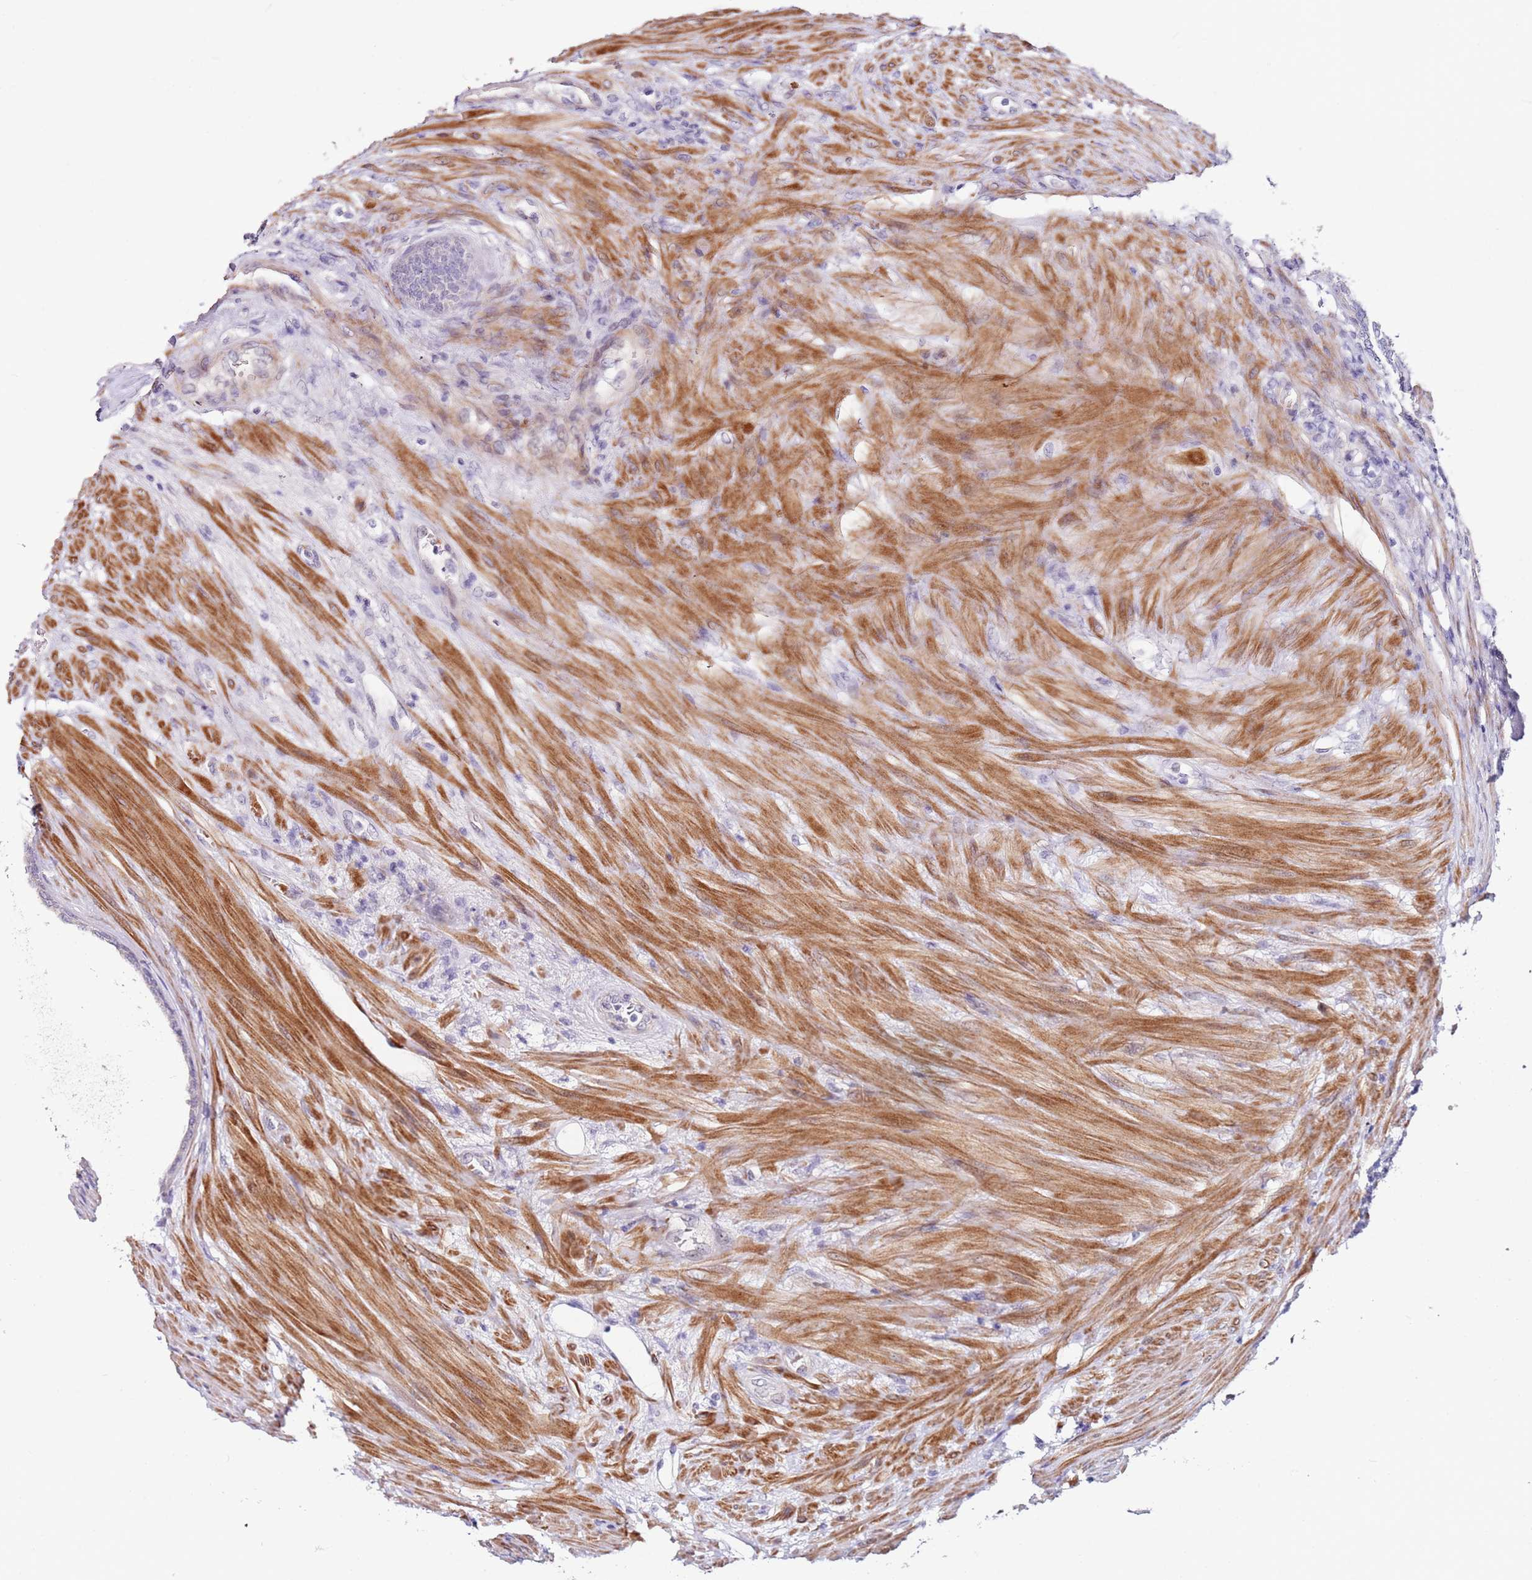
{"staining": {"intensity": "weak", "quantity": "25%-75%", "location": "cytoplasmic/membranous"}, "tissue": "prostate", "cell_type": "Glandular cells", "image_type": "normal", "snomed": [{"axis": "morphology", "description": "Normal tissue, NOS"}, {"axis": "topography", "description": "Prostate"}], "caption": "High-magnification brightfield microscopy of normal prostate stained with DAB (brown) and counterstained with hematoxylin (blue). glandular cells exhibit weak cytoplasmic/membranous positivity is seen in approximately25%-75% of cells. The staining was performed using DAB to visualize the protein expression in brown, while the nuclei were stained in blue with hematoxylin (Magnification: 20x).", "gene": "RARS2", "patient": {"sex": "male", "age": 76}}